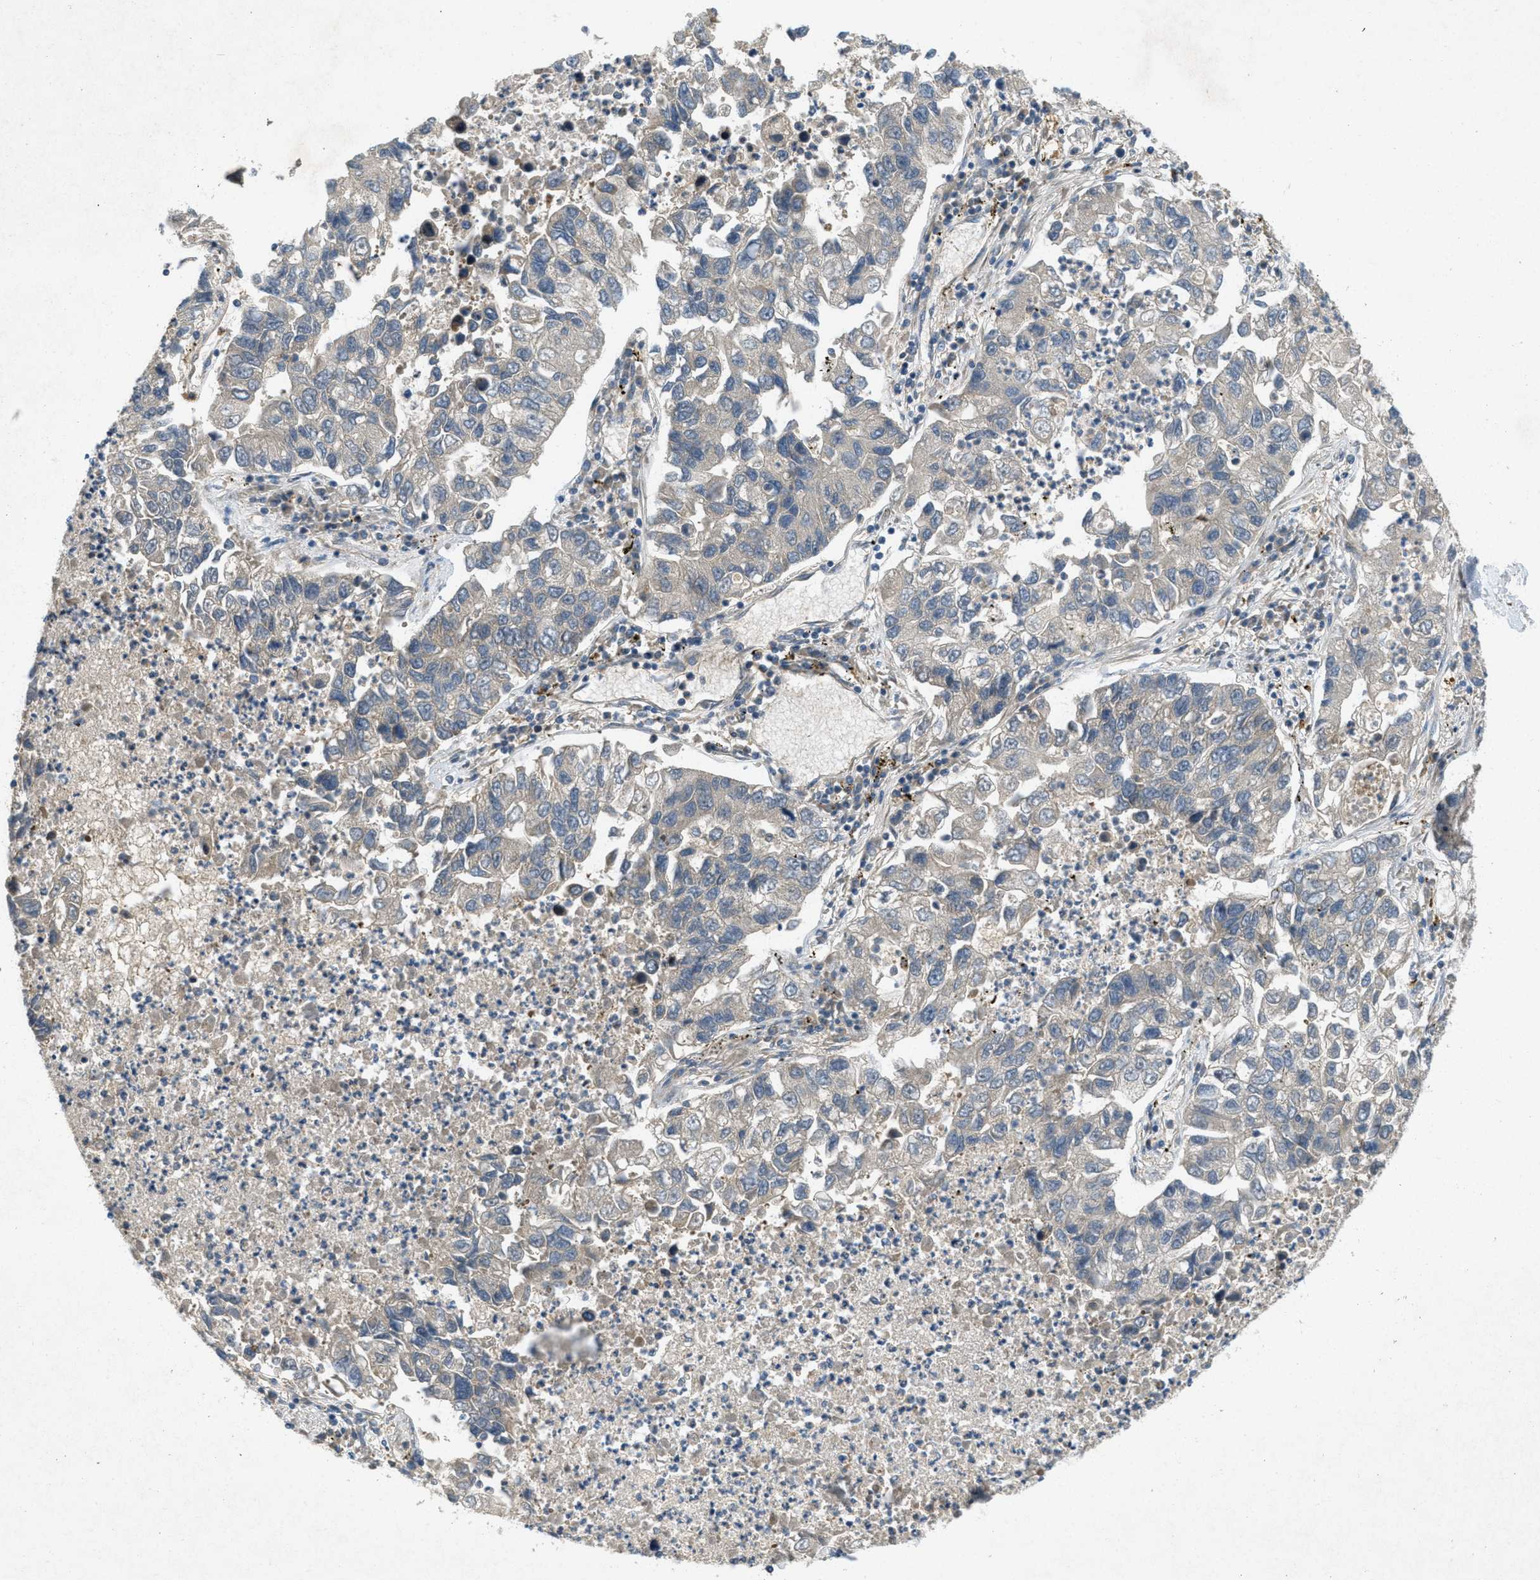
{"staining": {"intensity": "weak", "quantity": "<25%", "location": "cytoplasmic/membranous"}, "tissue": "lung cancer", "cell_type": "Tumor cells", "image_type": "cancer", "snomed": [{"axis": "morphology", "description": "Adenocarcinoma, NOS"}, {"axis": "topography", "description": "Lung"}], "caption": "There is no significant positivity in tumor cells of lung cancer (adenocarcinoma).", "gene": "ADCY6", "patient": {"sex": "female", "age": 51}}